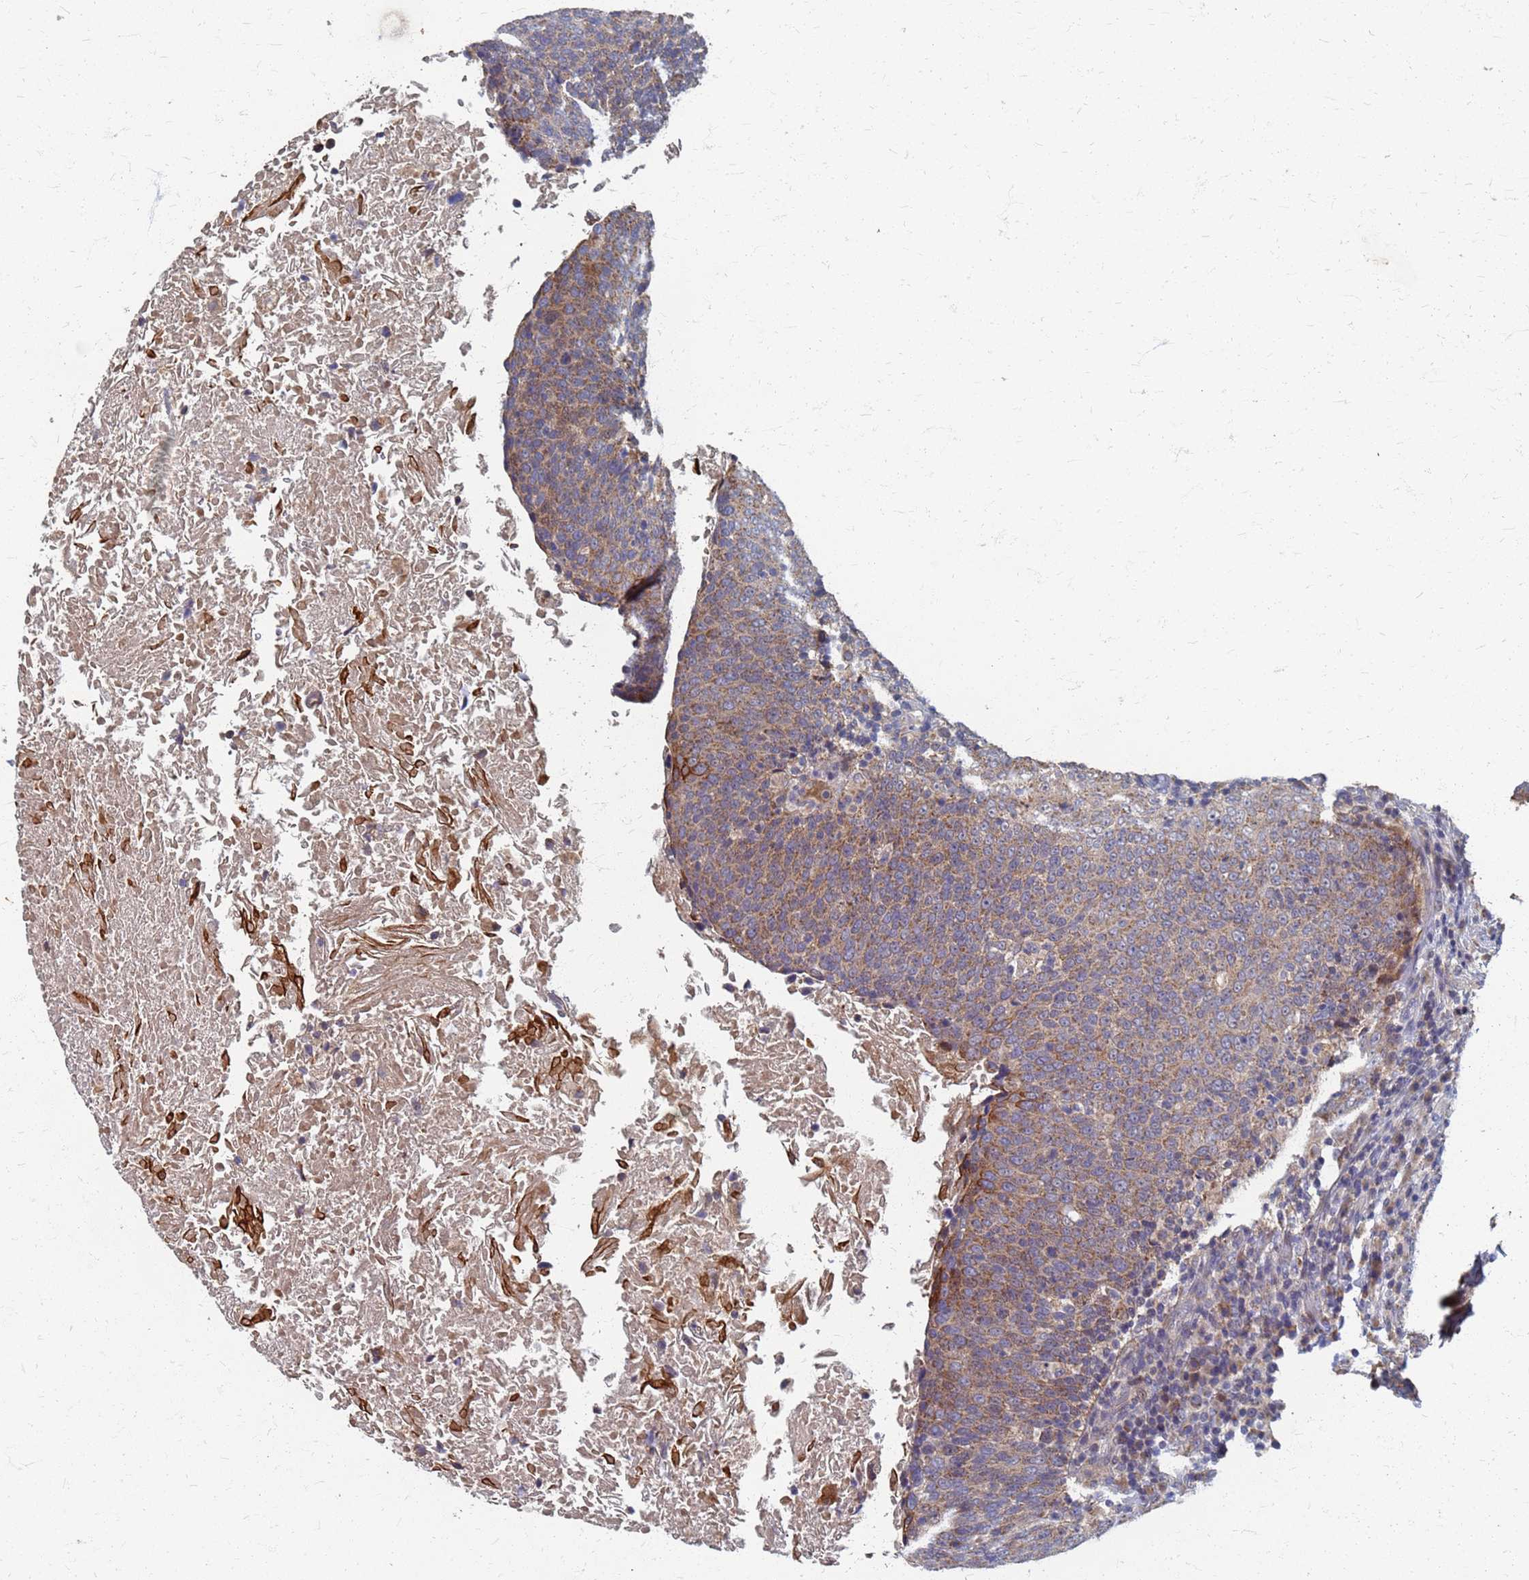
{"staining": {"intensity": "moderate", "quantity": ">75%", "location": "cytoplasmic/membranous"}, "tissue": "head and neck cancer", "cell_type": "Tumor cells", "image_type": "cancer", "snomed": [{"axis": "morphology", "description": "Squamous cell carcinoma, NOS"}, {"axis": "morphology", "description": "Squamous cell carcinoma, metastatic, NOS"}, {"axis": "topography", "description": "Lymph node"}, {"axis": "topography", "description": "Head-Neck"}], "caption": "Tumor cells show medium levels of moderate cytoplasmic/membranous expression in approximately >75% of cells in head and neck cancer.", "gene": "ATPAF1", "patient": {"sex": "male", "age": 62}}